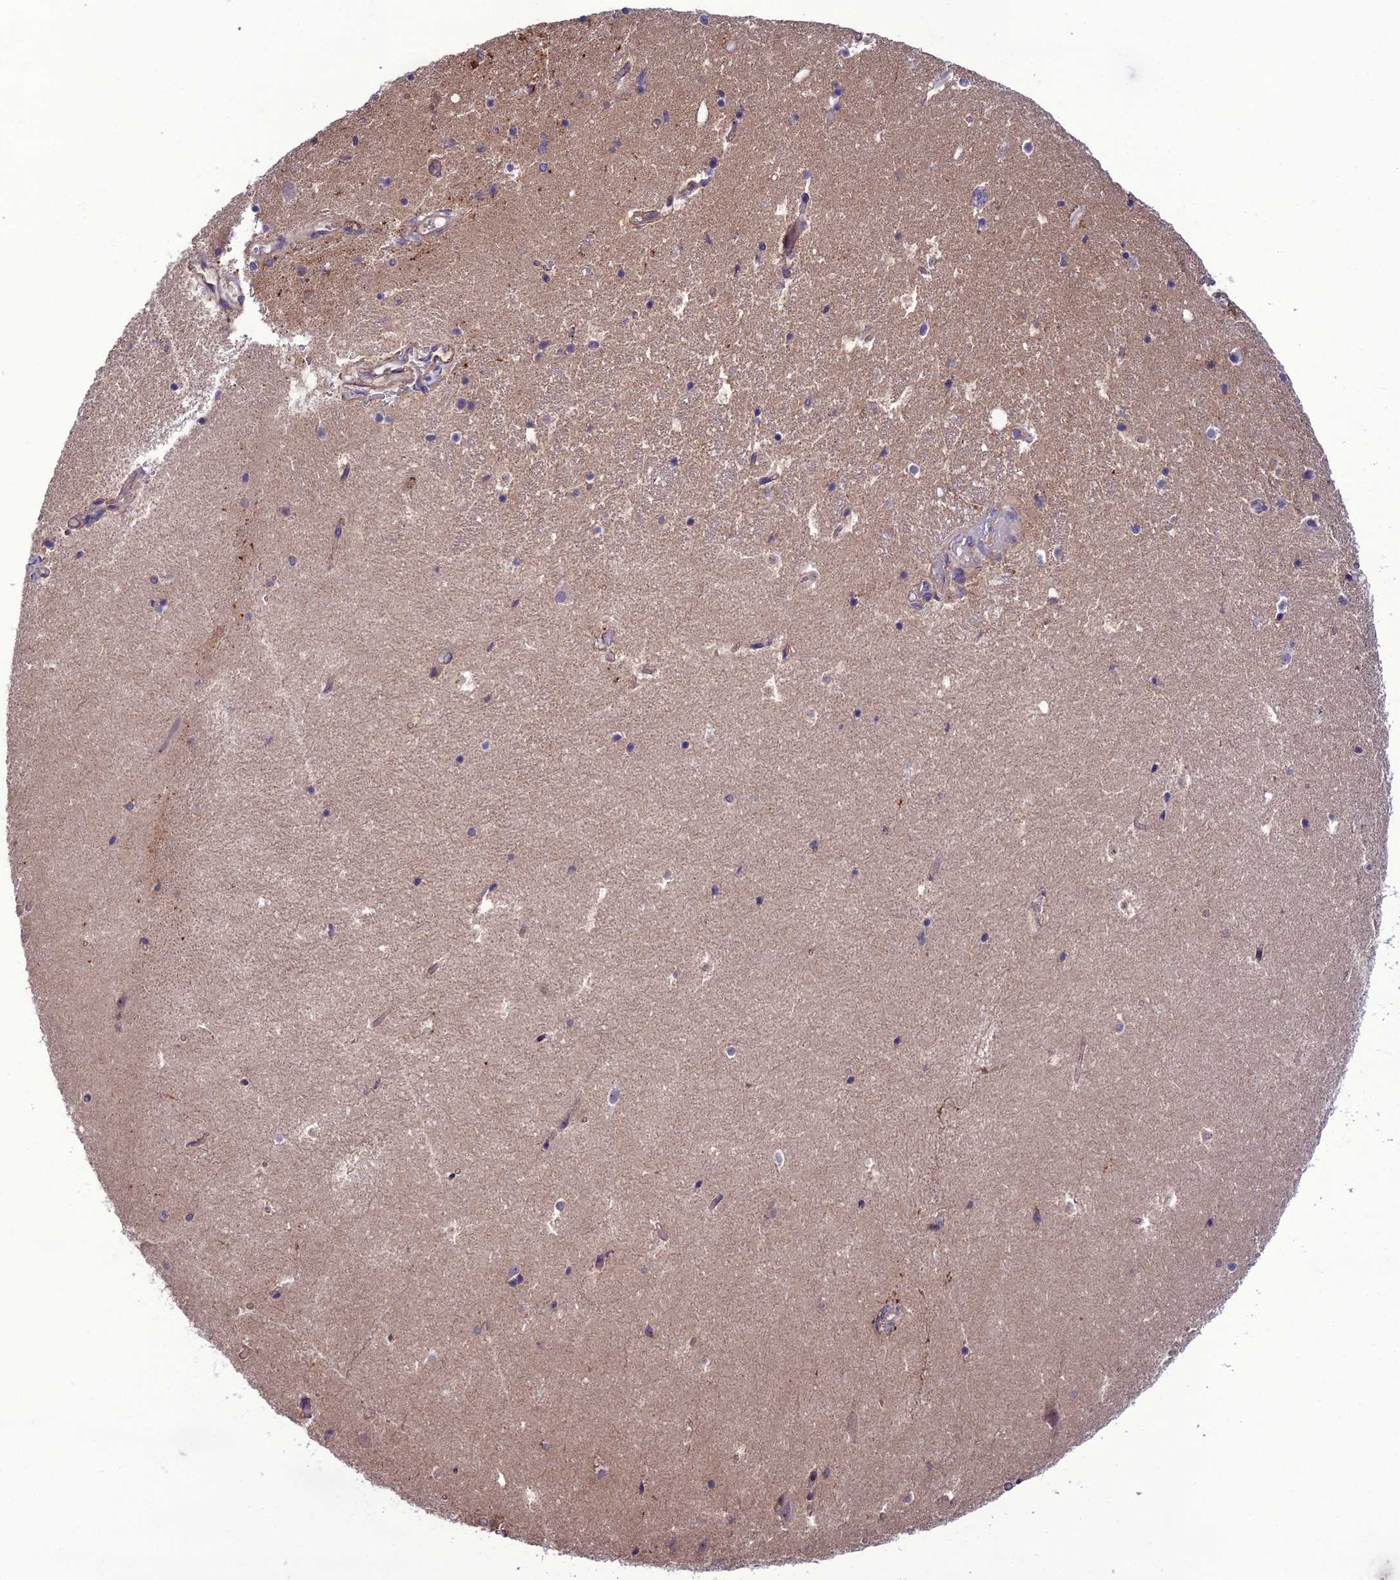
{"staining": {"intensity": "negative", "quantity": "none", "location": "none"}, "tissue": "hippocampus", "cell_type": "Glial cells", "image_type": "normal", "snomed": [{"axis": "morphology", "description": "Normal tissue, NOS"}, {"axis": "topography", "description": "Hippocampus"}], "caption": "This is an IHC image of unremarkable human hippocampus. There is no expression in glial cells.", "gene": "PPIL3", "patient": {"sex": "female", "age": 52}}